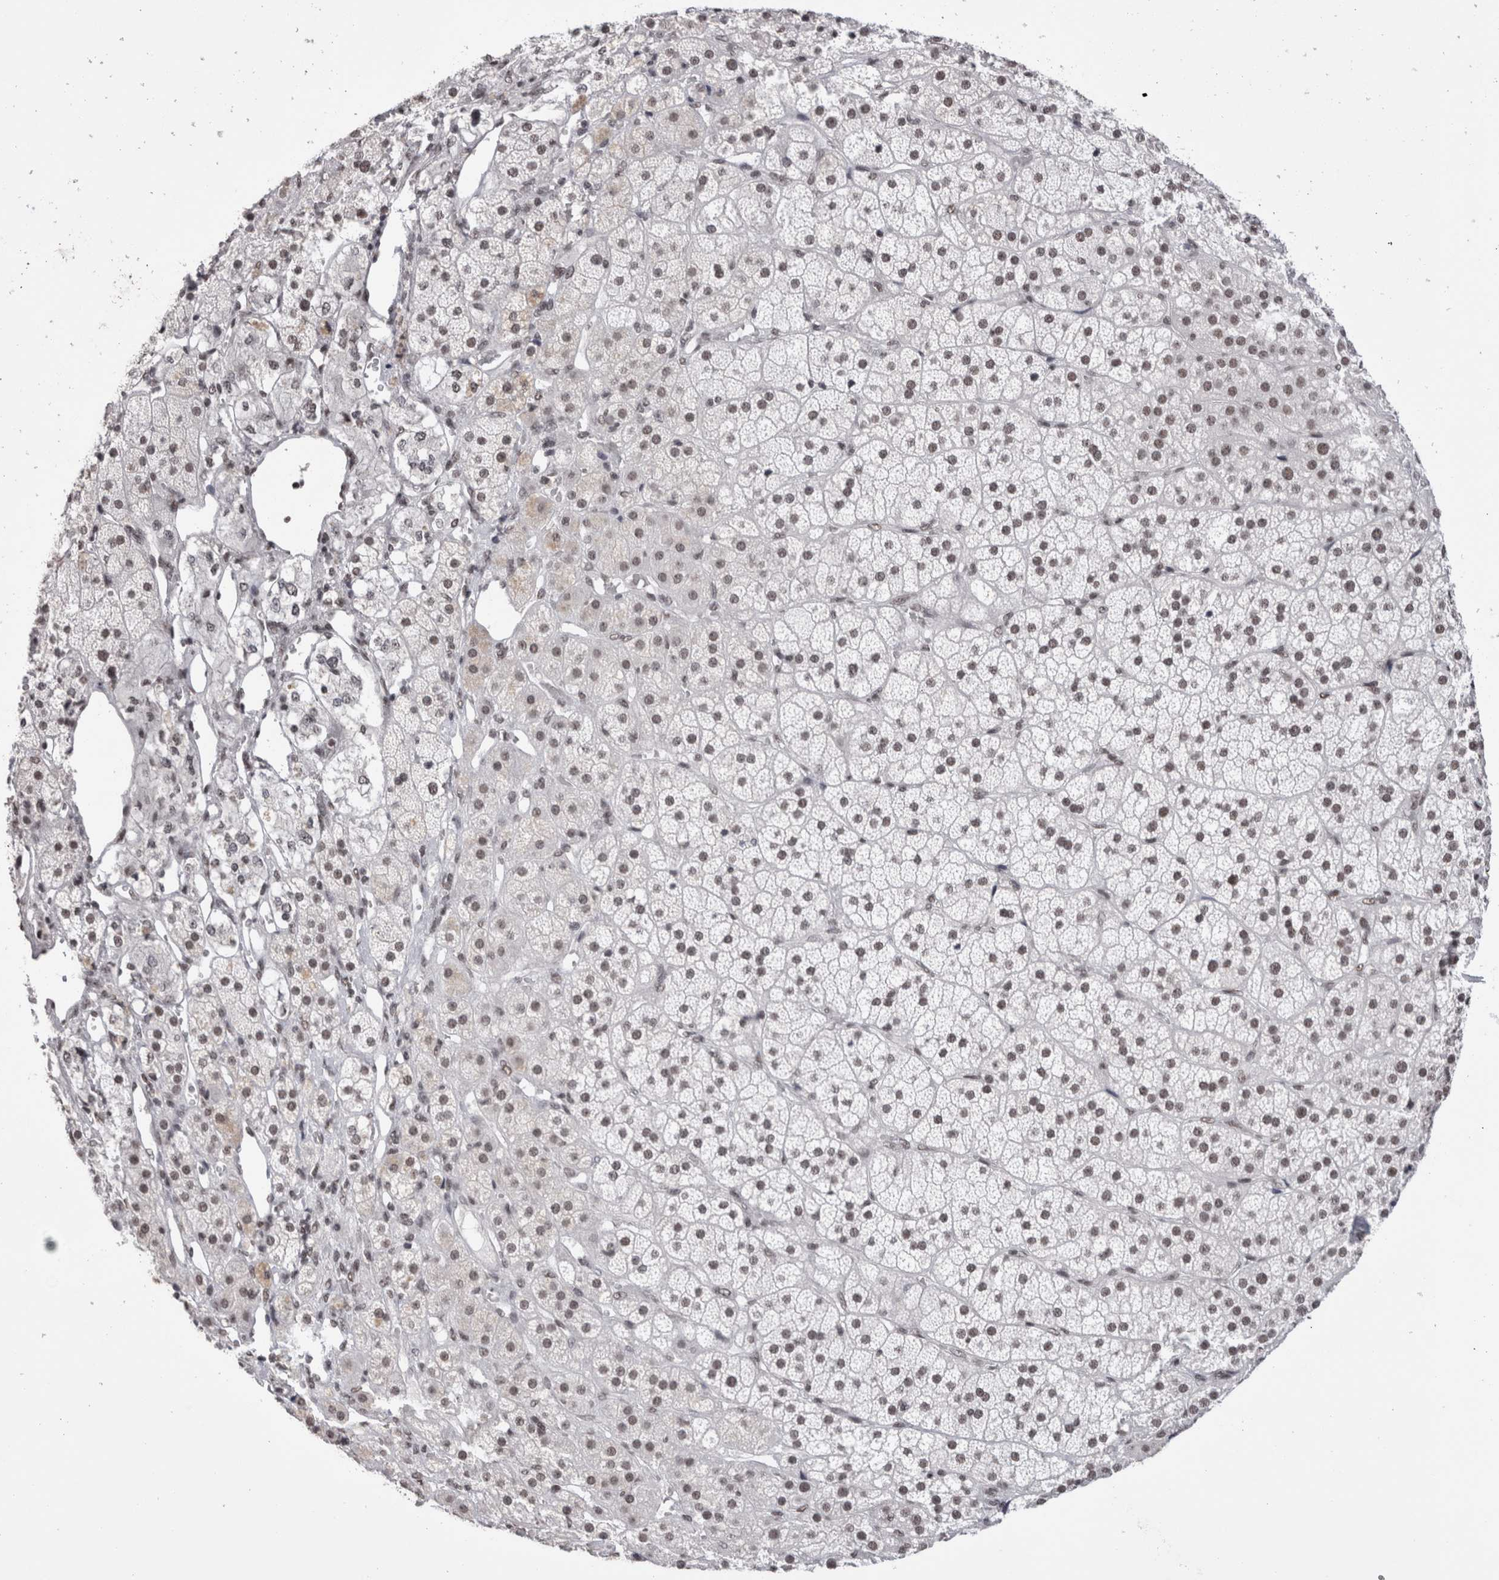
{"staining": {"intensity": "strong", "quantity": "25%-75%", "location": "nuclear"}, "tissue": "adrenal gland", "cell_type": "Glandular cells", "image_type": "normal", "snomed": [{"axis": "morphology", "description": "Normal tissue, NOS"}, {"axis": "topography", "description": "Adrenal gland"}], "caption": "This micrograph displays IHC staining of unremarkable human adrenal gland, with high strong nuclear staining in approximately 25%-75% of glandular cells.", "gene": "SMC1A", "patient": {"sex": "male", "age": 57}}